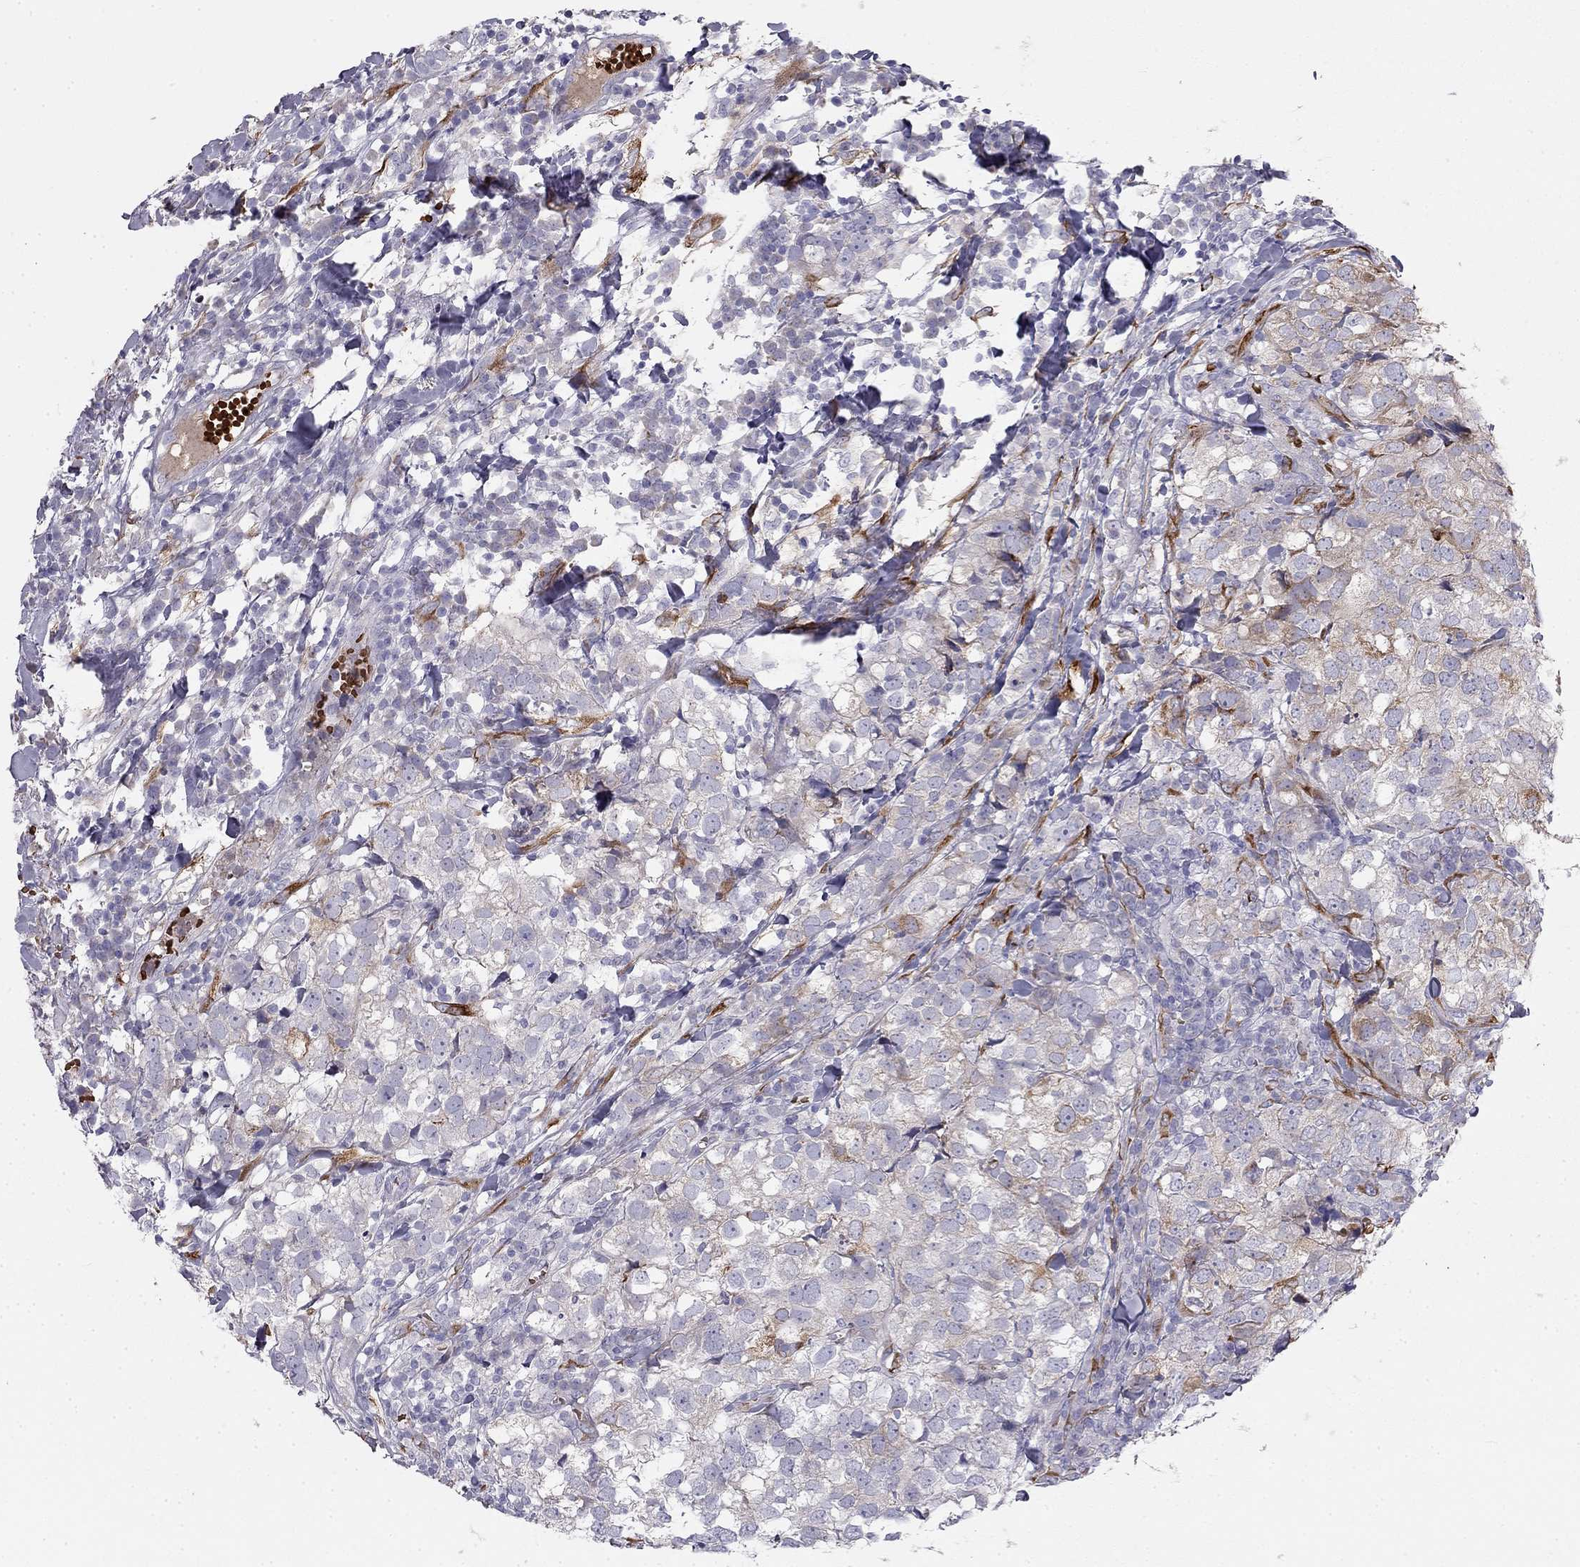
{"staining": {"intensity": "moderate", "quantity": "<25%", "location": "cytoplasmic/membranous"}, "tissue": "breast cancer", "cell_type": "Tumor cells", "image_type": "cancer", "snomed": [{"axis": "morphology", "description": "Duct carcinoma"}, {"axis": "topography", "description": "Breast"}], "caption": "High-magnification brightfield microscopy of breast cancer stained with DAB (brown) and counterstained with hematoxylin (blue). tumor cells exhibit moderate cytoplasmic/membranous positivity is identified in approximately<25% of cells. Immunohistochemistry (ihc) stains the protein in brown and the nuclei are stained blue.", "gene": "RHD", "patient": {"sex": "female", "age": 30}}